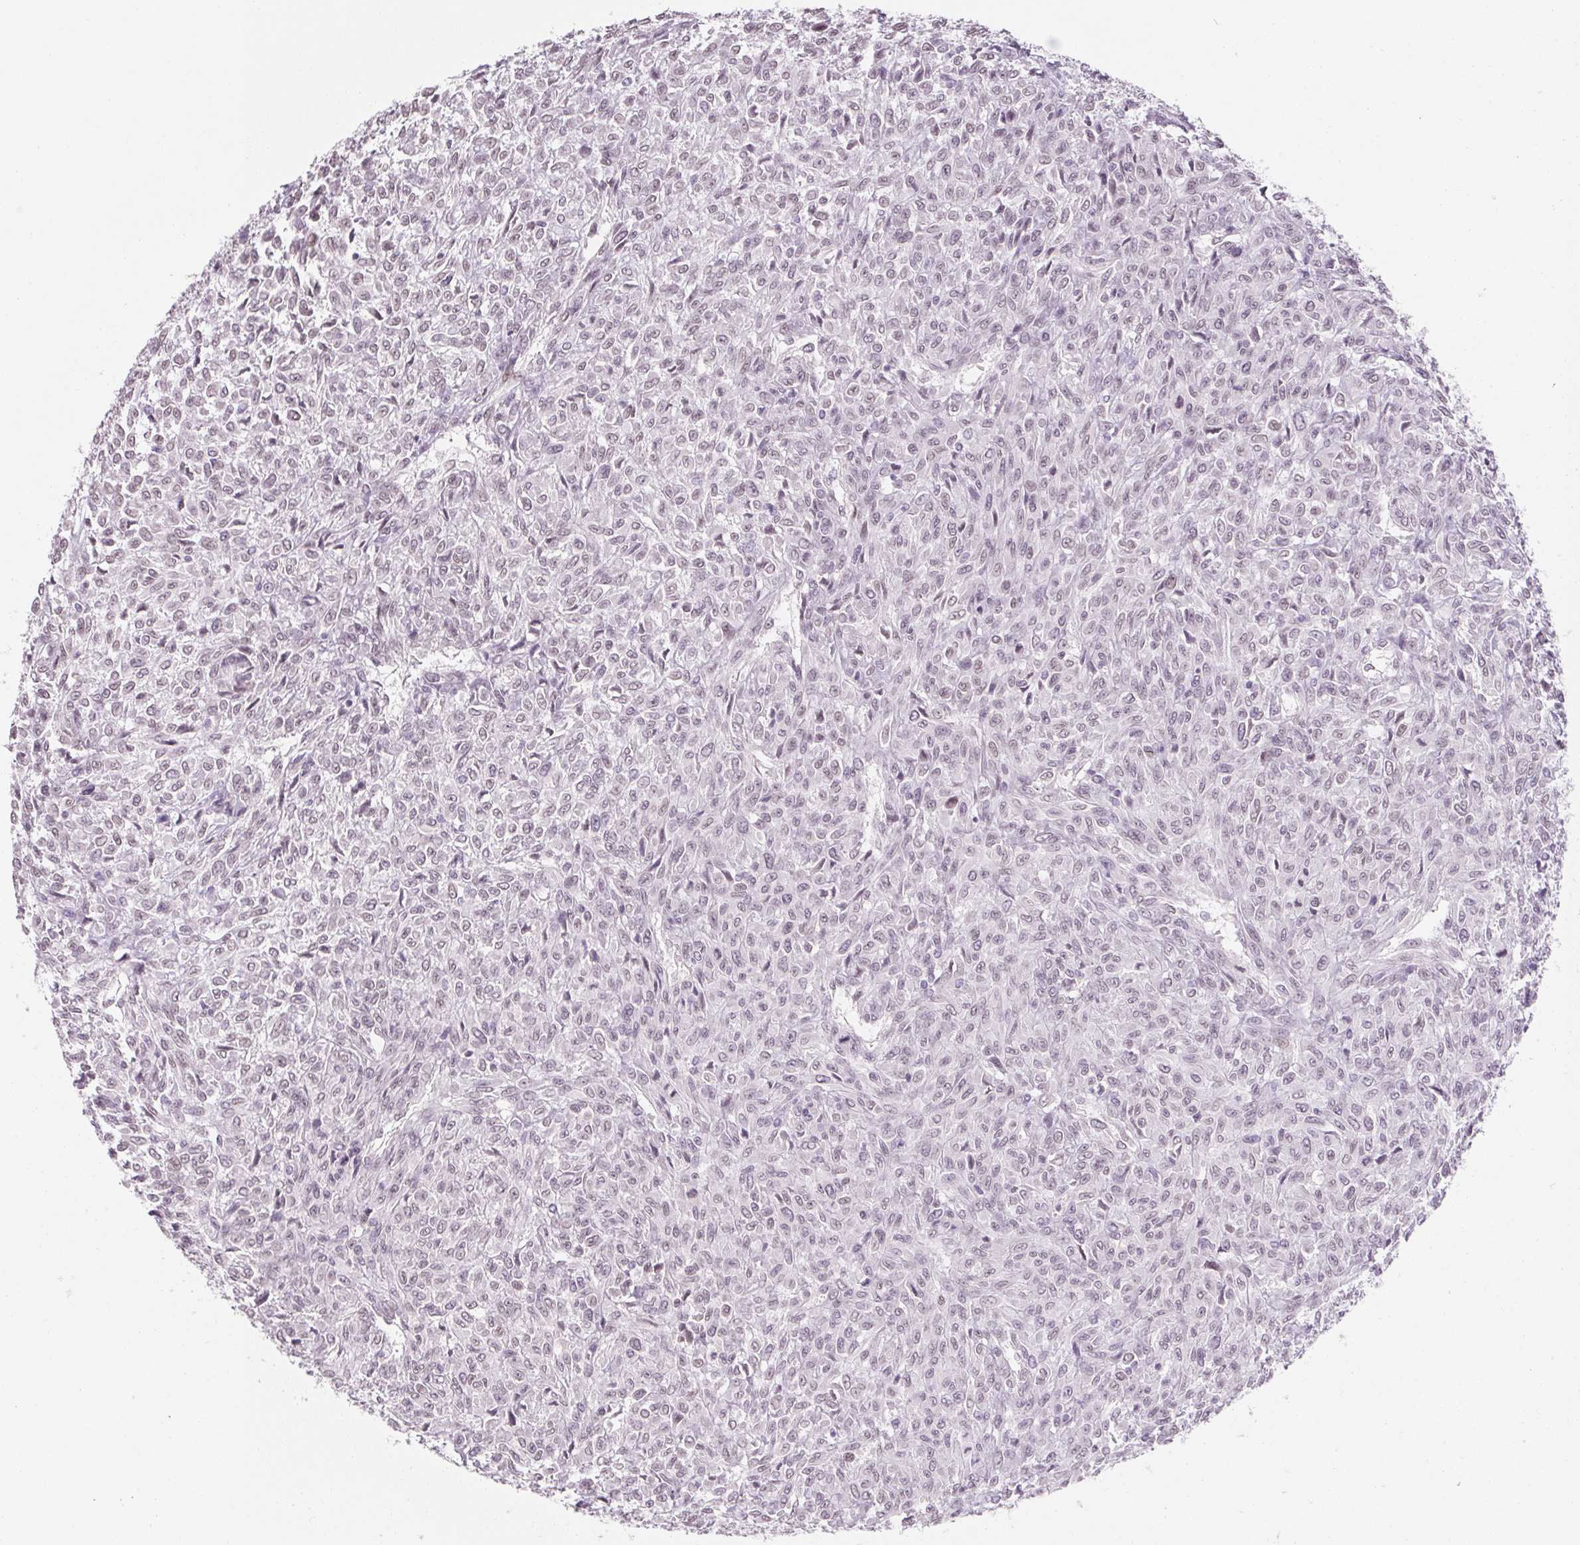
{"staining": {"intensity": "weak", "quantity": "25%-75%", "location": "nuclear"}, "tissue": "renal cancer", "cell_type": "Tumor cells", "image_type": "cancer", "snomed": [{"axis": "morphology", "description": "Adenocarcinoma, NOS"}, {"axis": "topography", "description": "Kidney"}], "caption": "High-power microscopy captured an immunohistochemistry photomicrograph of renal adenocarcinoma, revealing weak nuclear positivity in approximately 25%-75% of tumor cells.", "gene": "KCNQ2", "patient": {"sex": "male", "age": 58}}